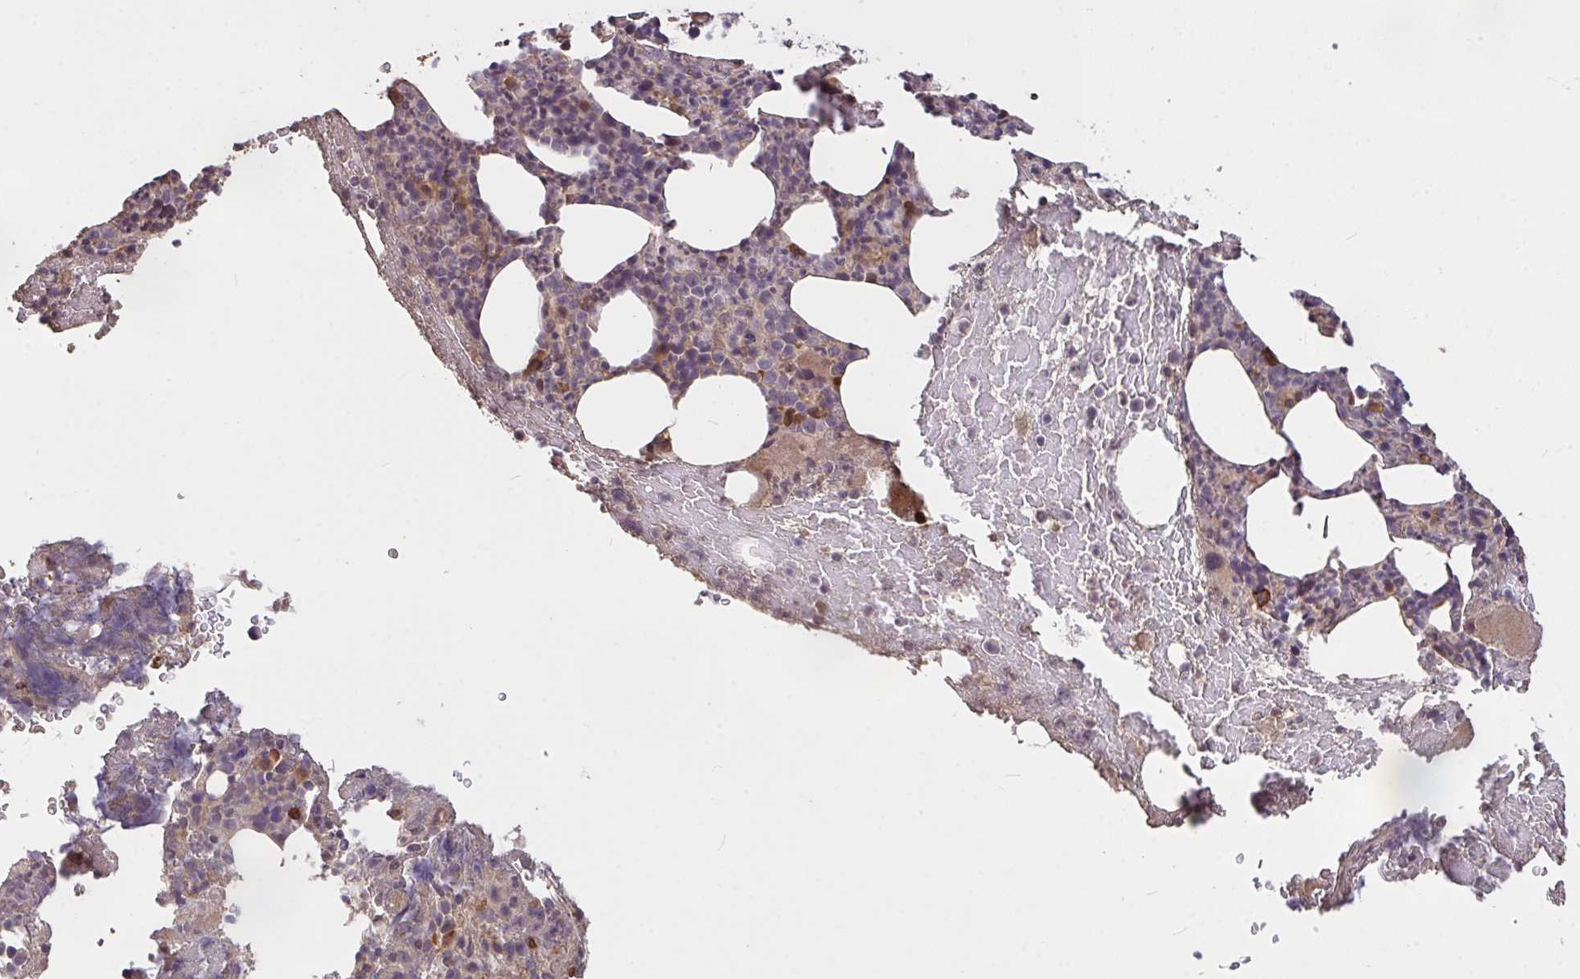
{"staining": {"intensity": "moderate", "quantity": "<25%", "location": "cytoplasmic/membranous"}, "tissue": "bone marrow", "cell_type": "Hematopoietic cells", "image_type": "normal", "snomed": [{"axis": "morphology", "description": "Normal tissue, NOS"}, {"axis": "topography", "description": "Bone marrow"}], "caption": "This is a histology image of immunohistochemistry (IHC) staining of unremarkable bone marrow, which shows moderate positivity in the cytoplasmic/membranous of hematopoietic cells.", "gene": "FCER1A", "patient": {"sex": "female", "age": 59}}